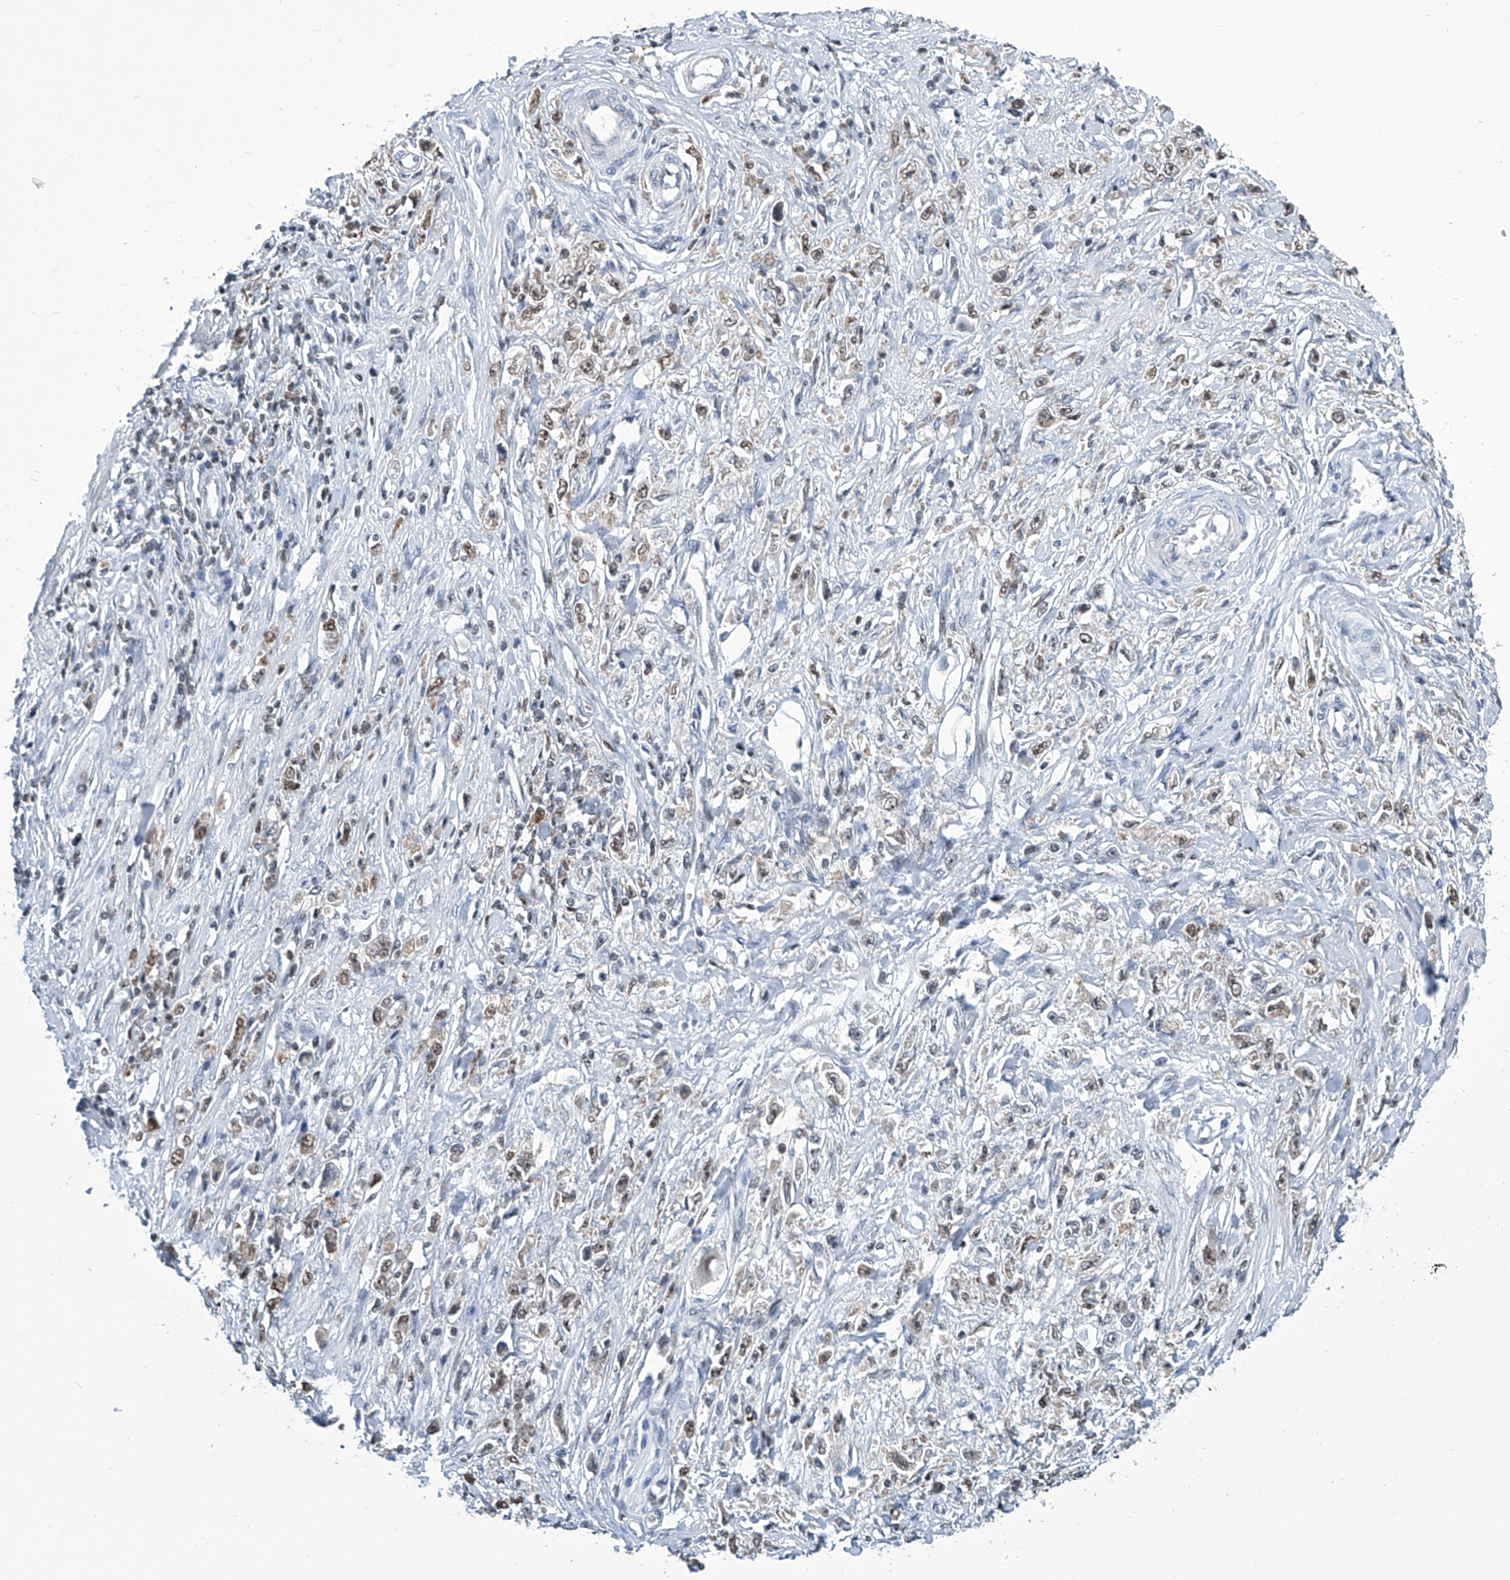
{"staining": {"intensity": "weak", "quantity": "25%-75%", "location": "nuclear"}, "tissue": "stomach cancer", "cell_type": "Tumor cells", "image_type": "cancer", "snomed": [{"axis": "morphology", "description": "Adenocarcinoma, NOS"}, {"axis": "topography", "description": "Stomach"}], "caption": "Weak nuclear protein positivity is appreciated in about 25%-75% of tumor cells in stomach cancer. (Brightfield microscopy of DAB IHC at high magnification).", "gene": "SREBF2", "patient": {"sex": "female", "age": 59}}